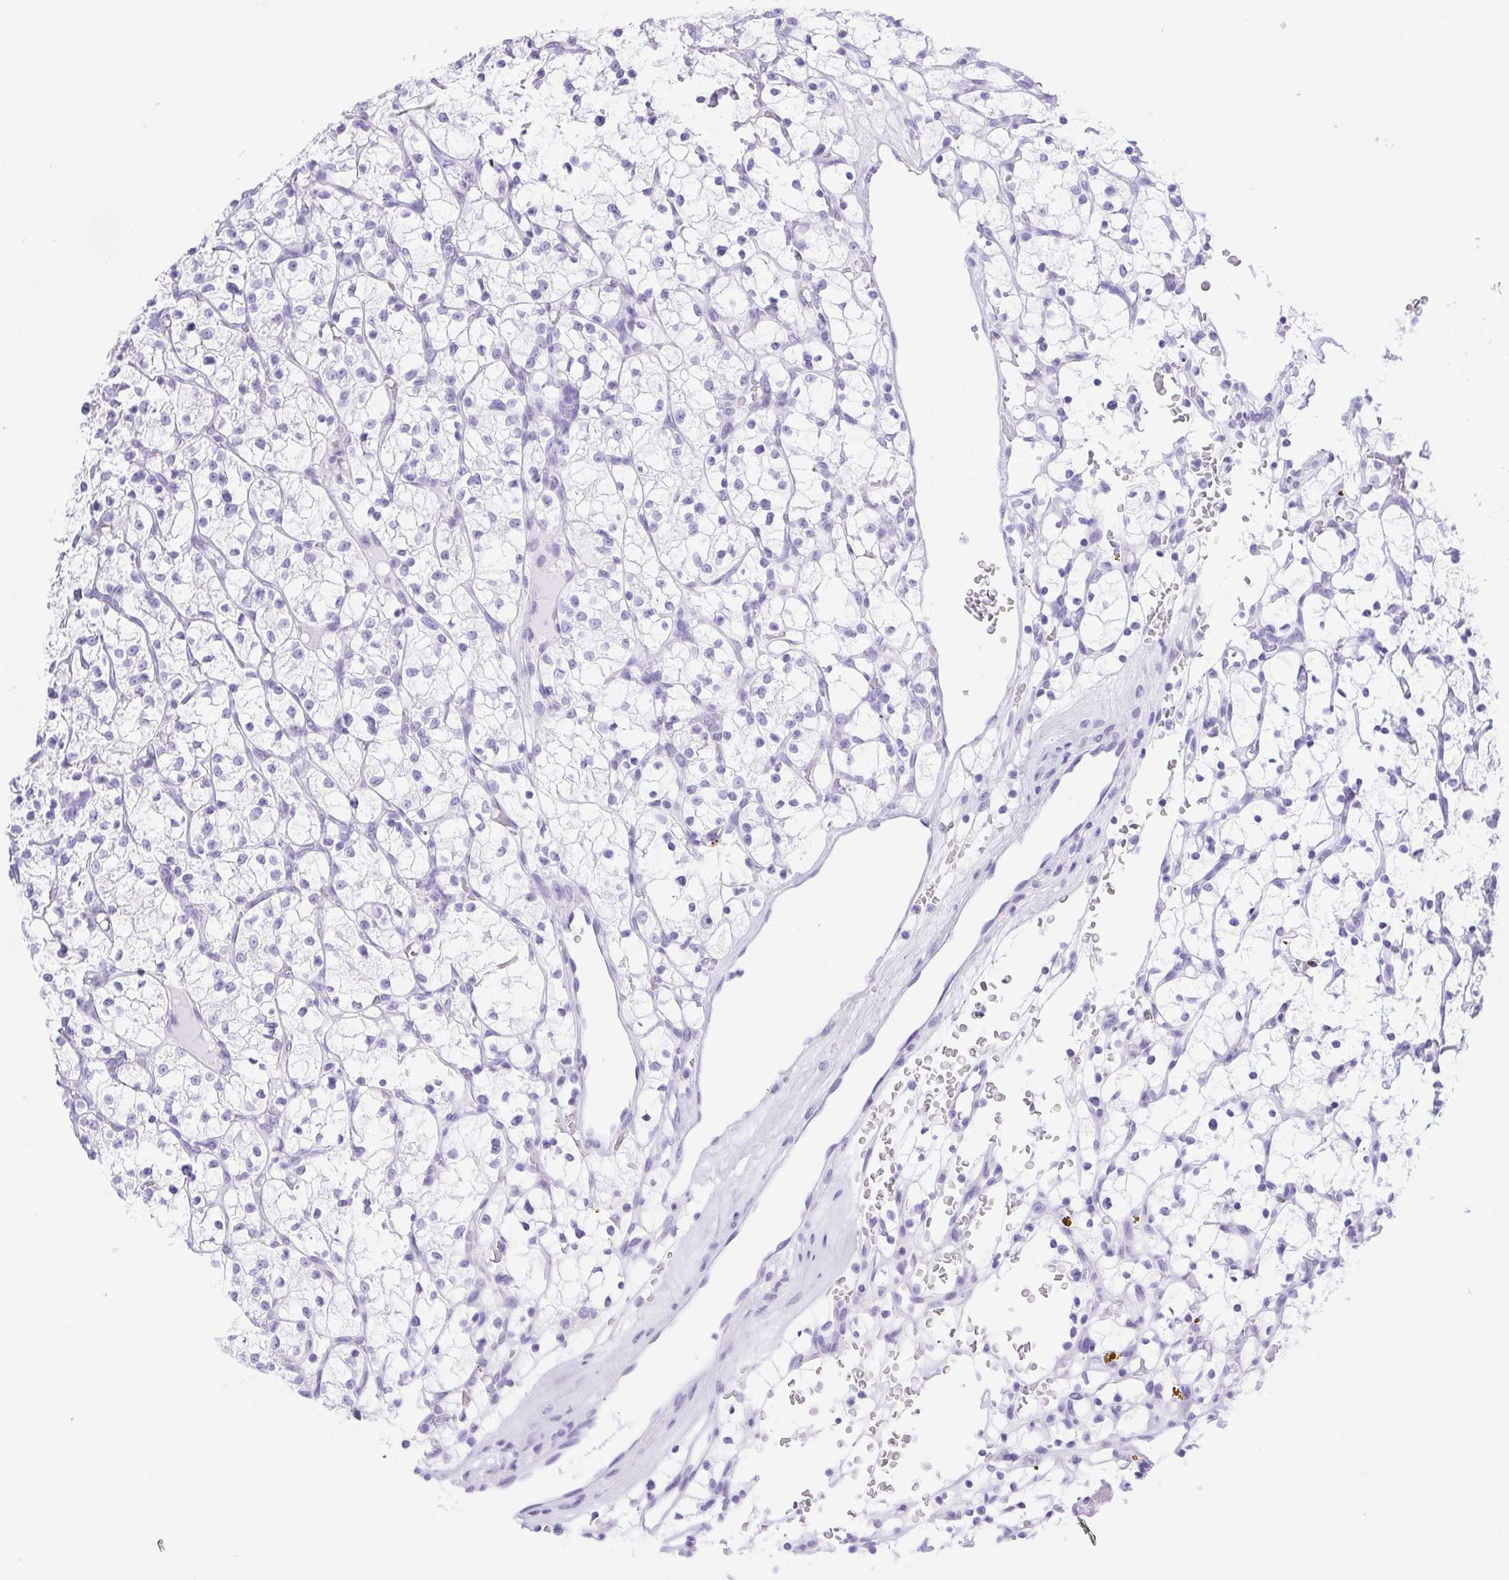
{"staining": {"intensity": "negative", "quantity": "none", "location": "none"}, "tissue": "renal cancer", "cell_type": "Tumor cells", "image_type": "cancer", "snomed": [{"axis": "morphology", "description": "Adenocarcinoma, NOS"}, {"axis": "topography", "description": "Kidney"}], "caption": "Protein analysis of renal adenocarcinoma demonstrates no significant positivity in tumor cells. (Brightfield microscopy of DAB IHC at high magnification).", "gene": "ERP27", "patient": {"sex": "female", "age": 64}}